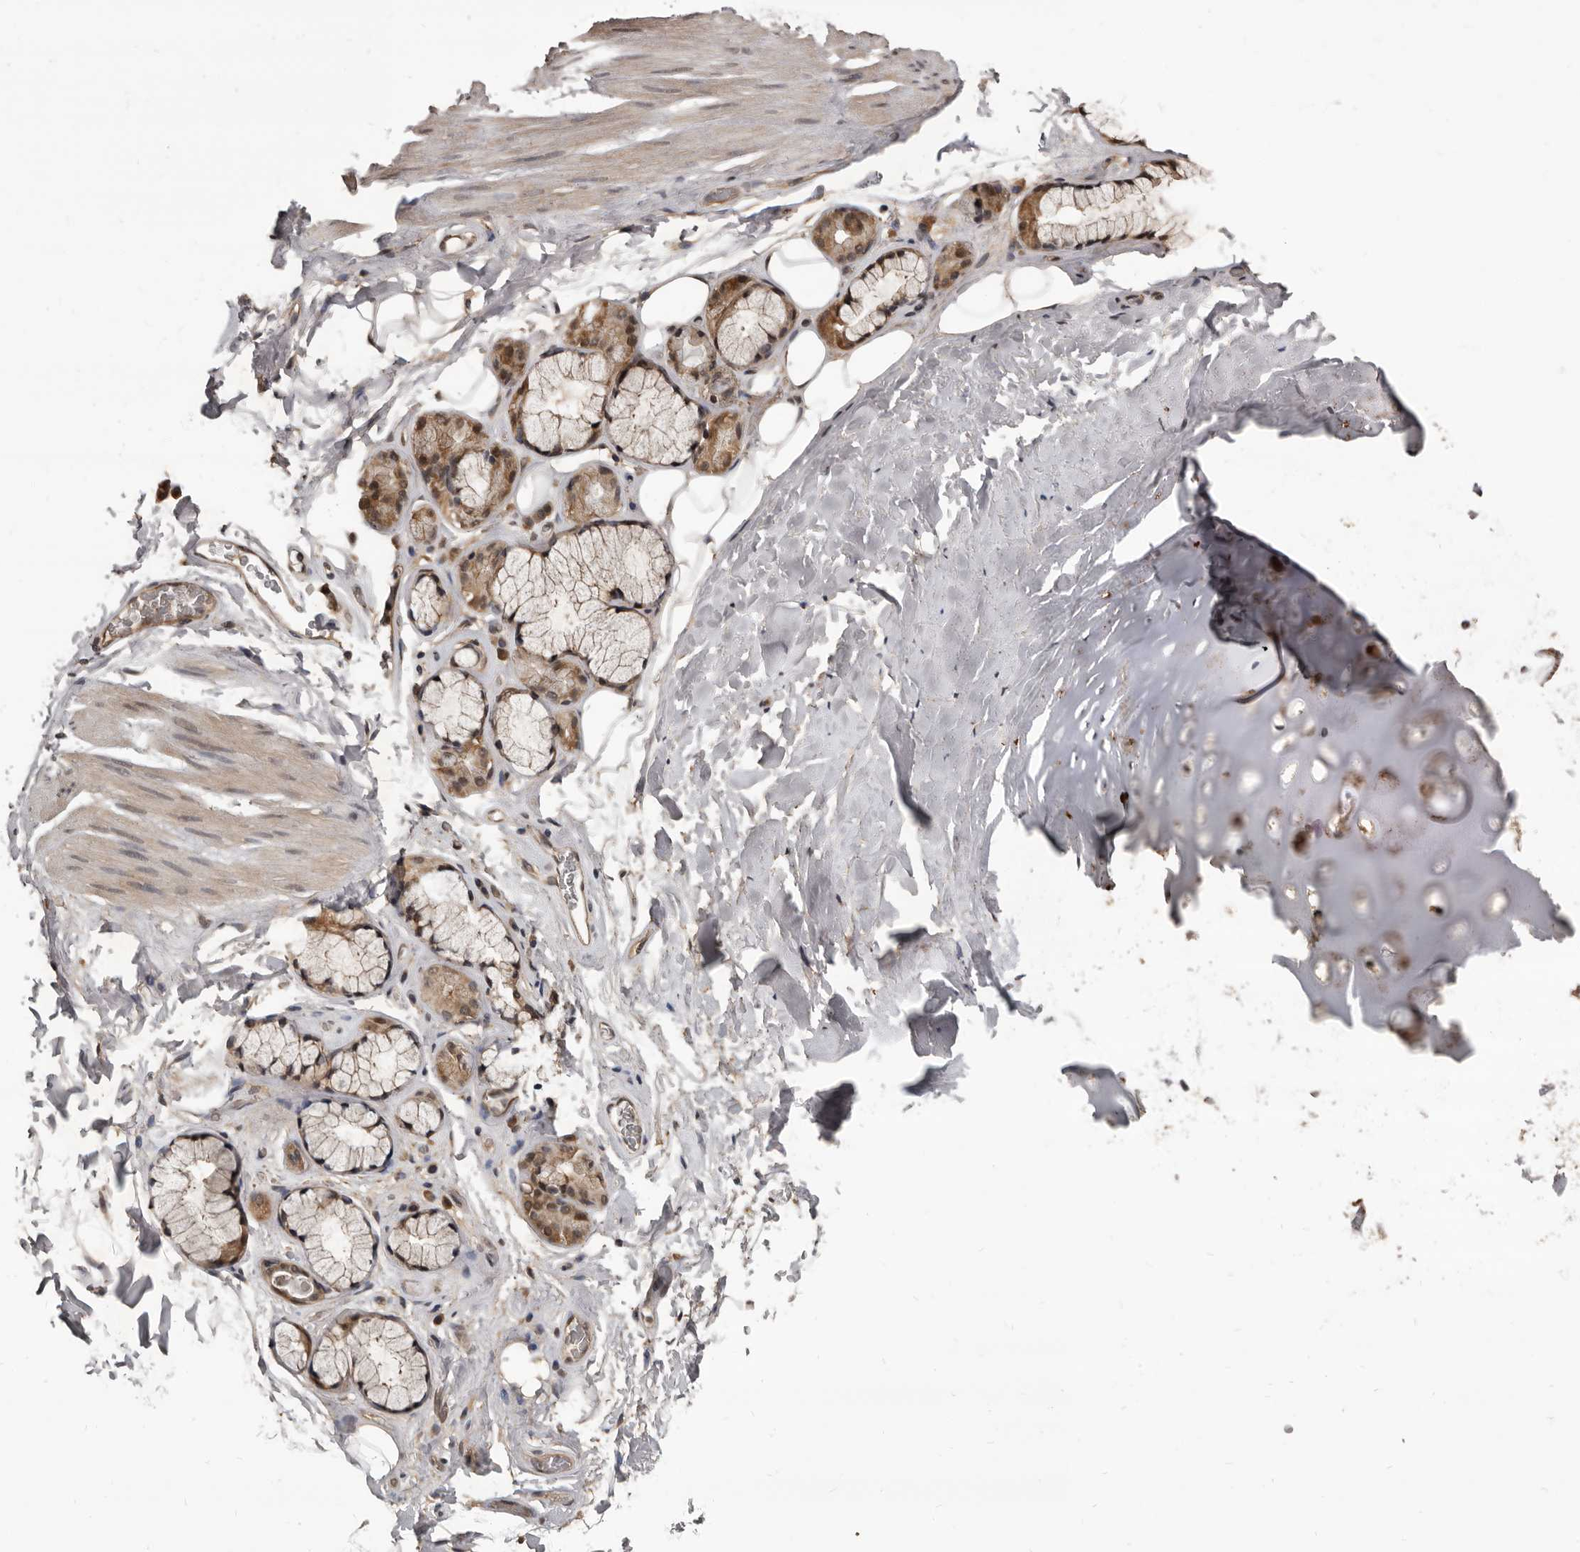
{"staining": {"intensity": "moderate", "quantity": ">75%", "location": "cytoplasmic/membranous"}, "tissue": "adipose tissue", "cell_type": "Adipocytes", "image_type": "normal", "snomed": [{"axis": "morphology", "description": "Normal tissue, NOS"}, {"axis": "topography", "description": "Cartilage tissue"}], "caption": "The immunohistochemical stain shows moderate cytoplasmic/membranous expression in adipocytes of unremarkable adipose tissue. Using DAB (3,3'-diaminobenzidine) (brown) and hematoxylin (blue) stains, captured at high magnification using brightfield microscopy.", "gene": "AHR", "patient": {"sex": "female", "age": 63}}